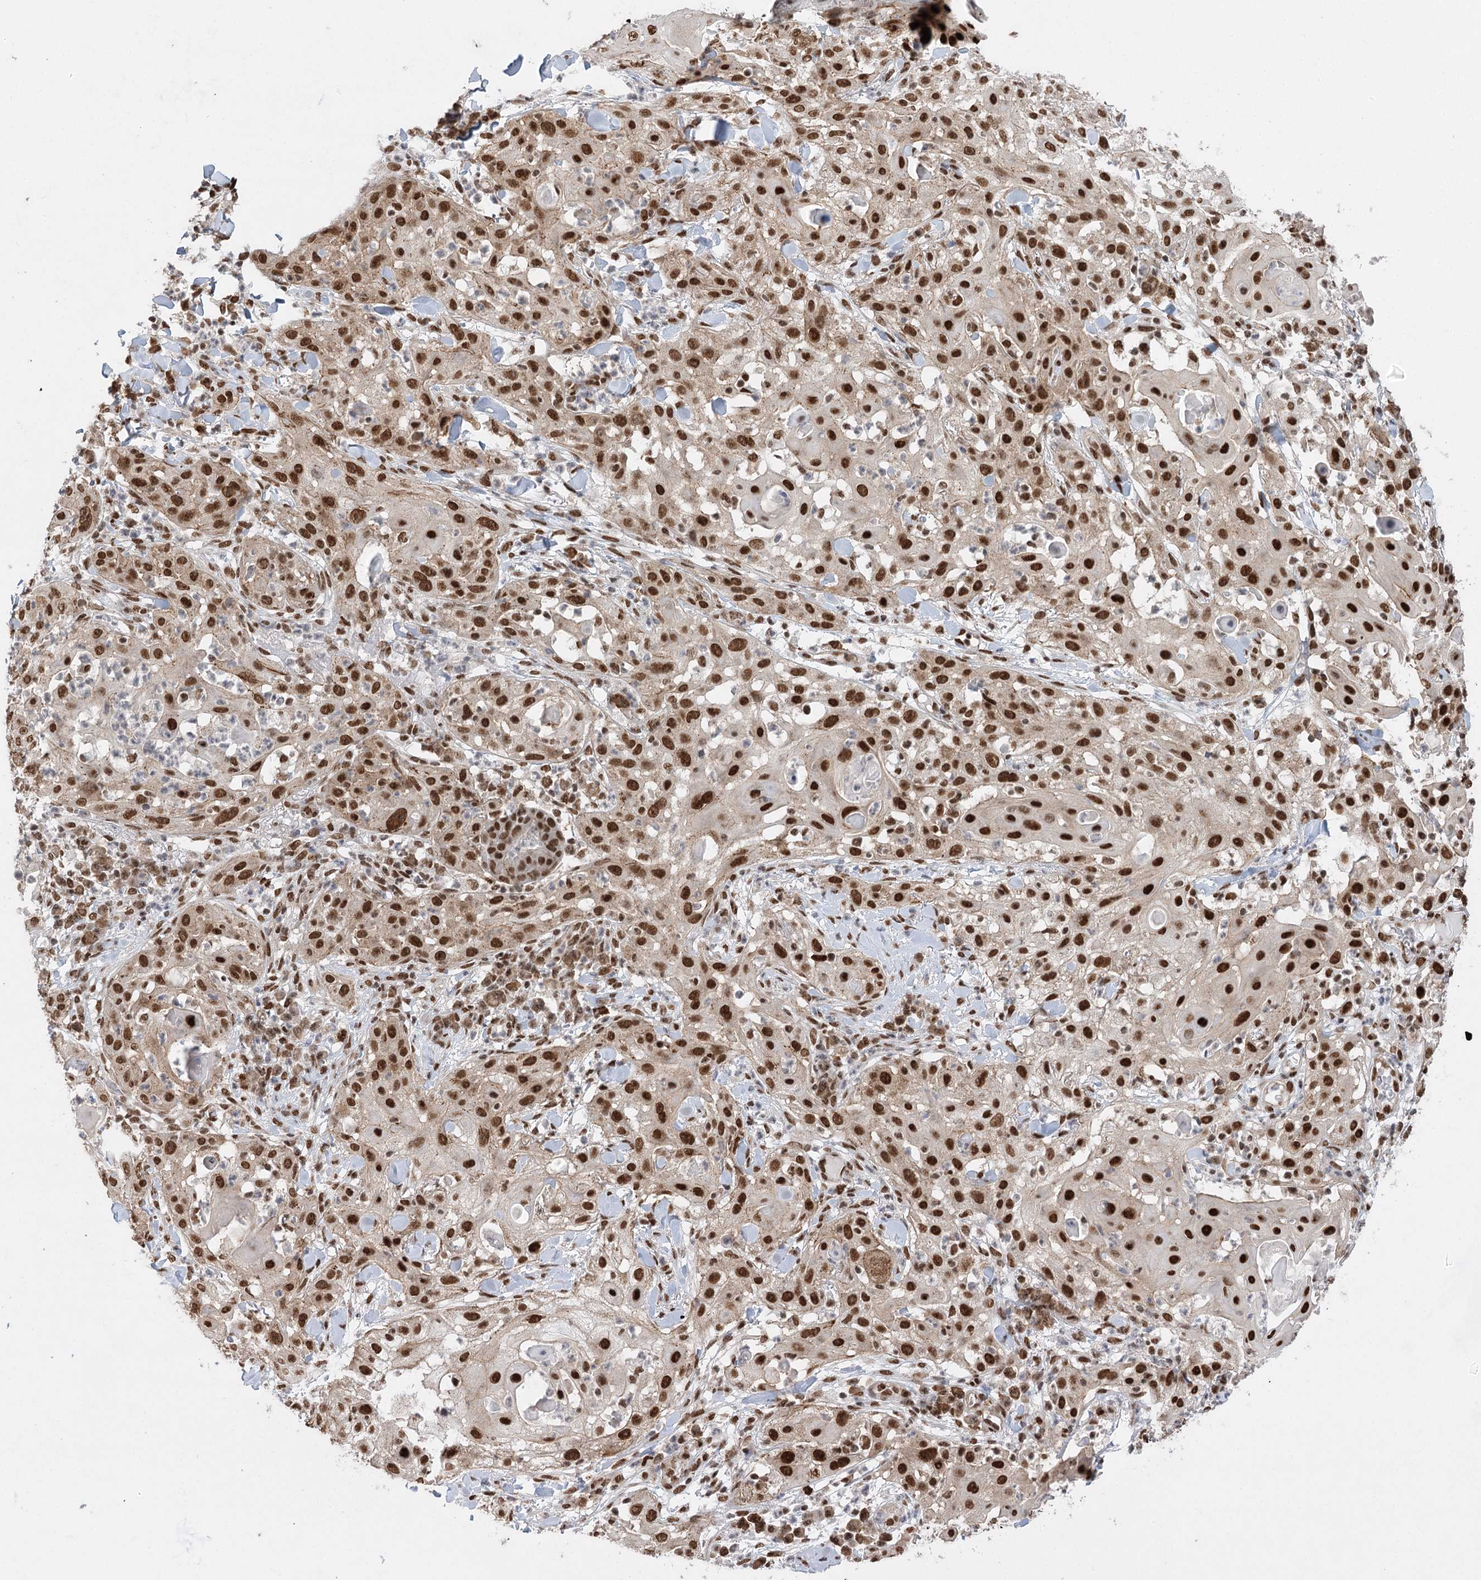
{"staining": {"intensity": "strong", "quantity": ">75%", "location": "nuclear"}, "tissue": "skin cancer", "cell_type": "Tumor cells", "image_type": "cancer", "snomed": [{"axis": "morphology", "description": "Squamous cell carcinoma, NOS"}, {"axis": "topography", "description": "Skin"}], "caption": "IHC histopathology image of neoplastic tissue: squamous cell carcinoma (skin) stained using immunohistochemistry displays high levels of strong protein expression localized specifically in the nuclear of tumor cells, appearing as a nuclear brown color.", "gene": "ZCCHC8", "patient": {"sex": "female", "age": 44}}